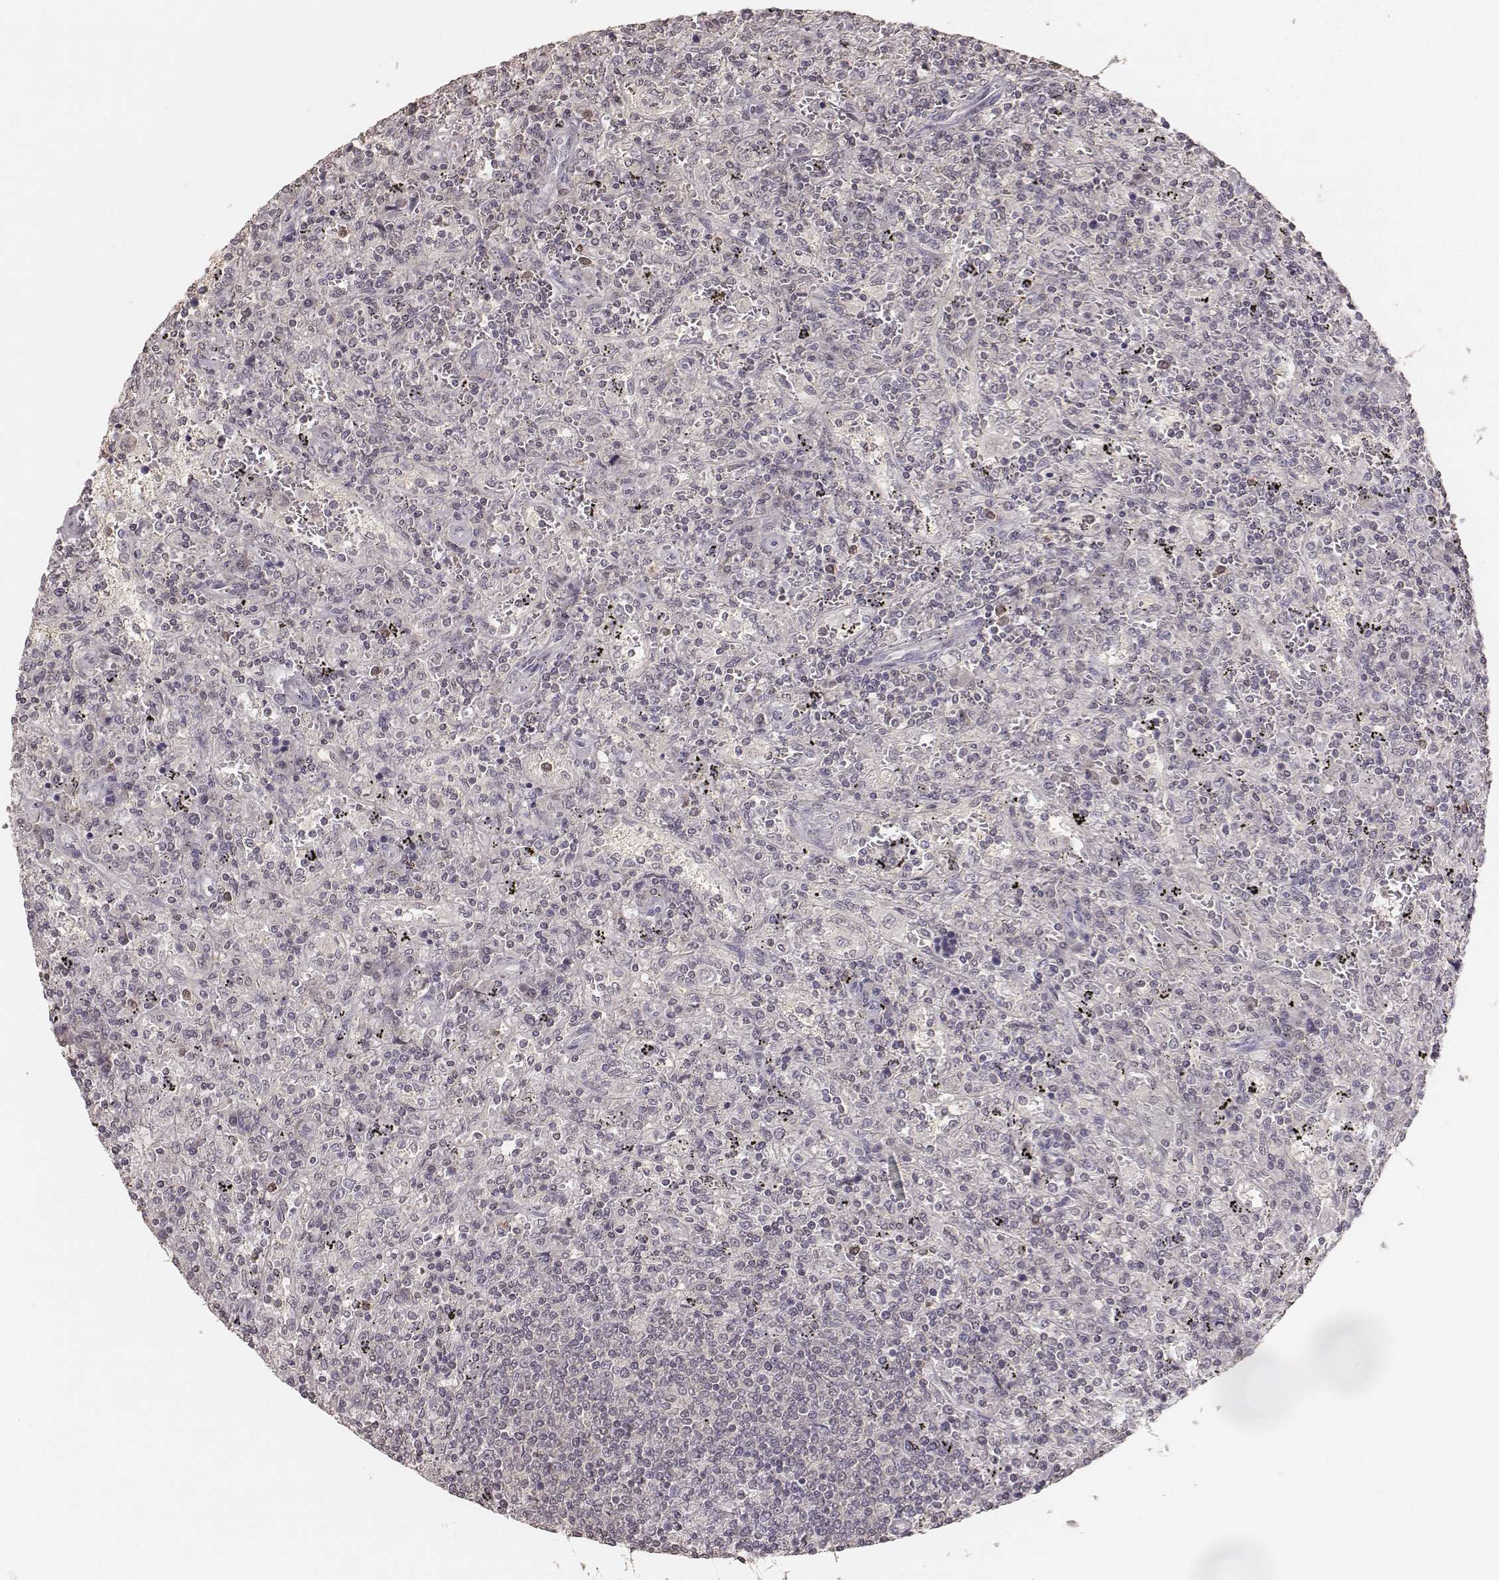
{"staining": {"intensity": "negative", "quantity": "none", "location": "none"}, "tissue": "lymphoma", "cell_type": "Tumor cells", "image_type": "cancer", "snomed": [{"axis": "morphology", "description": "Malignant lymphoma, non-Hodgkin's type, Low grade"}, {"axis": "topography", "description": "Spleen"}], "caption": "Immunohistochemistry of human malignant lymphoma, non-Hodgkin's type (low-grade) reveals no expression in tumor cells. (DAB immunohistochemistry visualized using brightfield microscopy, high magnification).", "gene": "LY6K", "patient": {"sex": "male", "age": 62}}